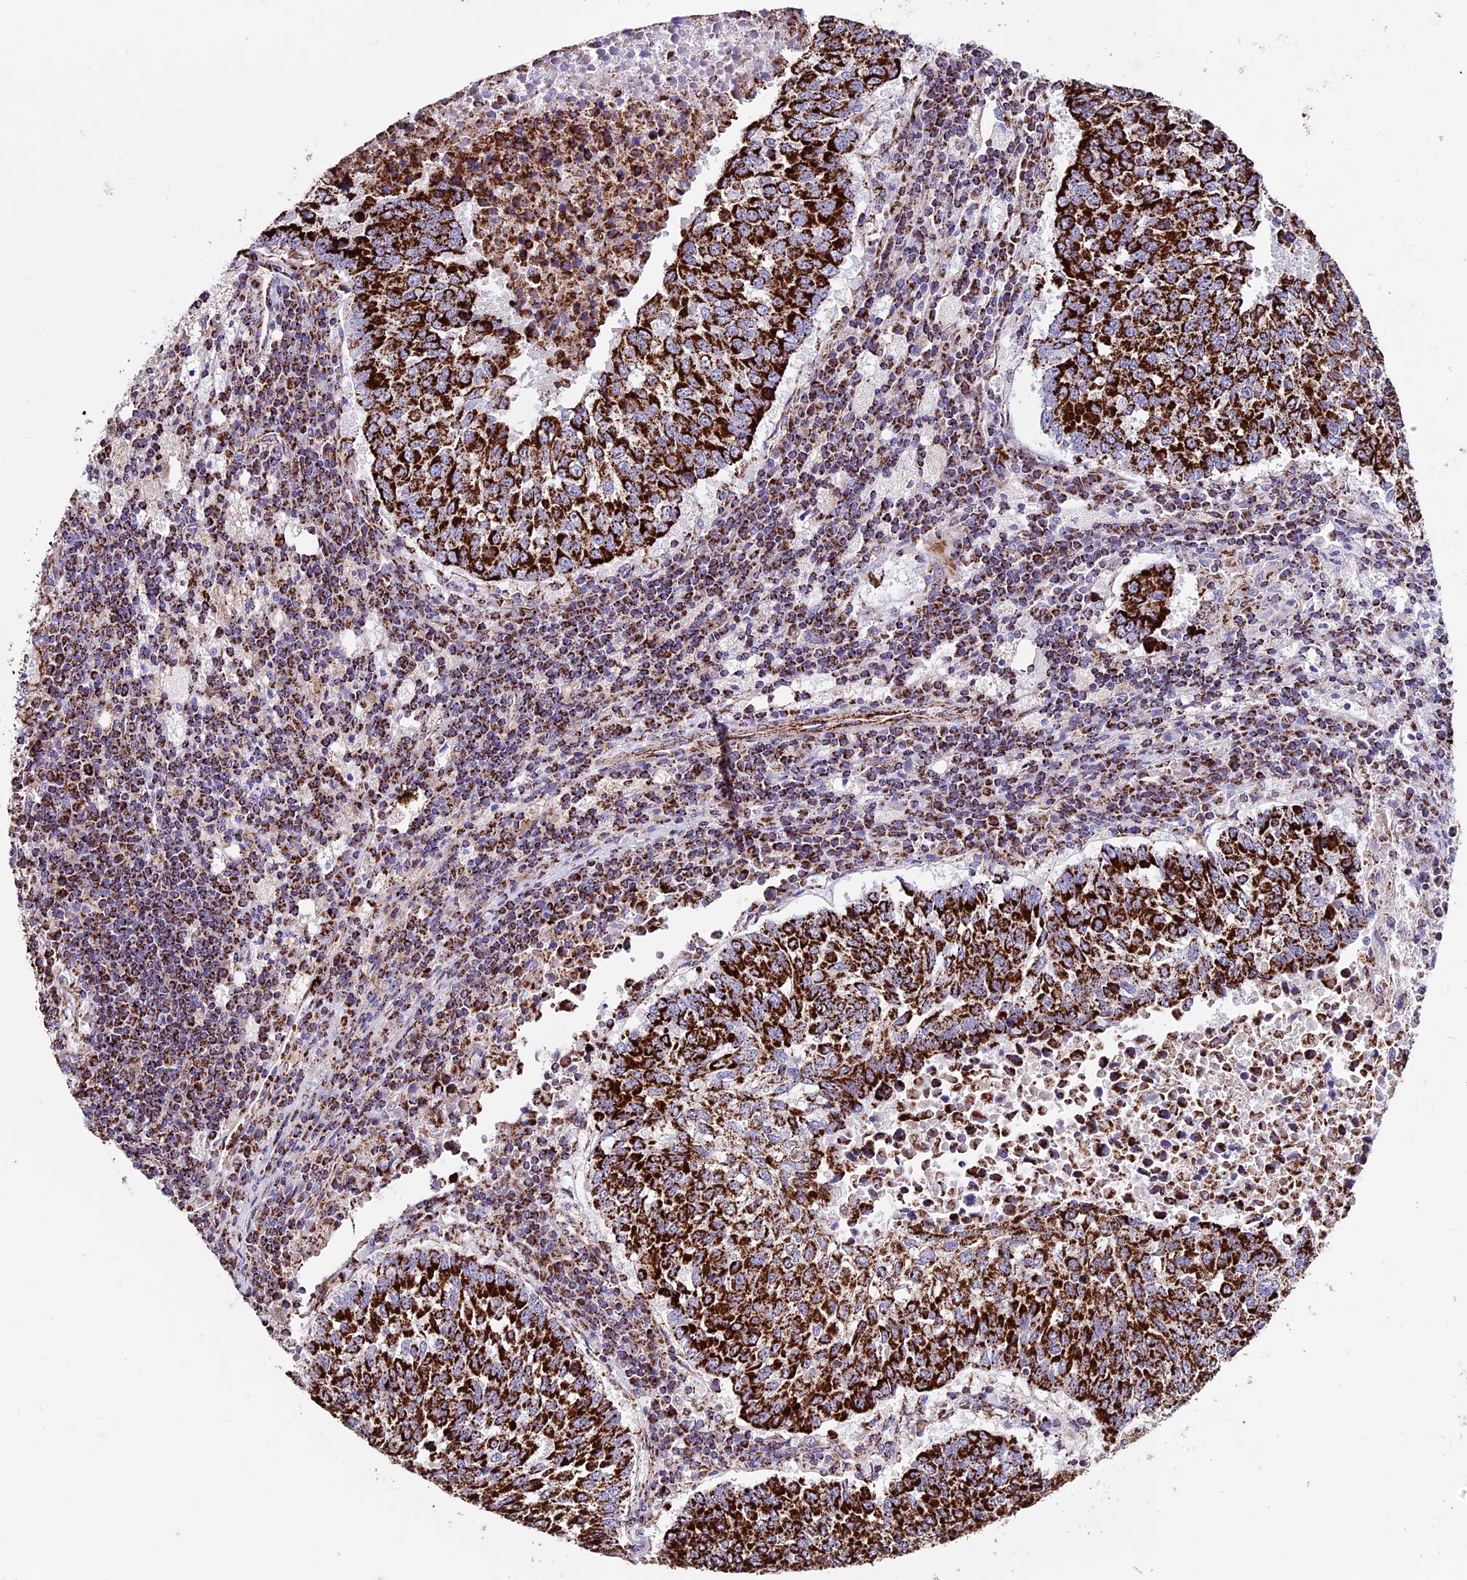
{"staining": {"intensity": "strong", "quantity": ">75%", "location": "cytoplasmic/membranous"}, "tissue": "lung cancer", "cell_type": "Tumor cells", "image_type": "cancer", "snomed": [{"axis": "morphology", "description": "Squamous cell carcinoma, NOS"}, {"axis": "topography", "description": "Lung"}], "caption": "Immunohistochemistry (IHC) image of lung squamous cell carcinoma stained for a protein (brown), which exhibits high levels of strong cytoplasmic/membranous positivity in about >75% of tumor cells.", "gene": "CX3CL1", "patient": {"sex": "male", "age": 73}}